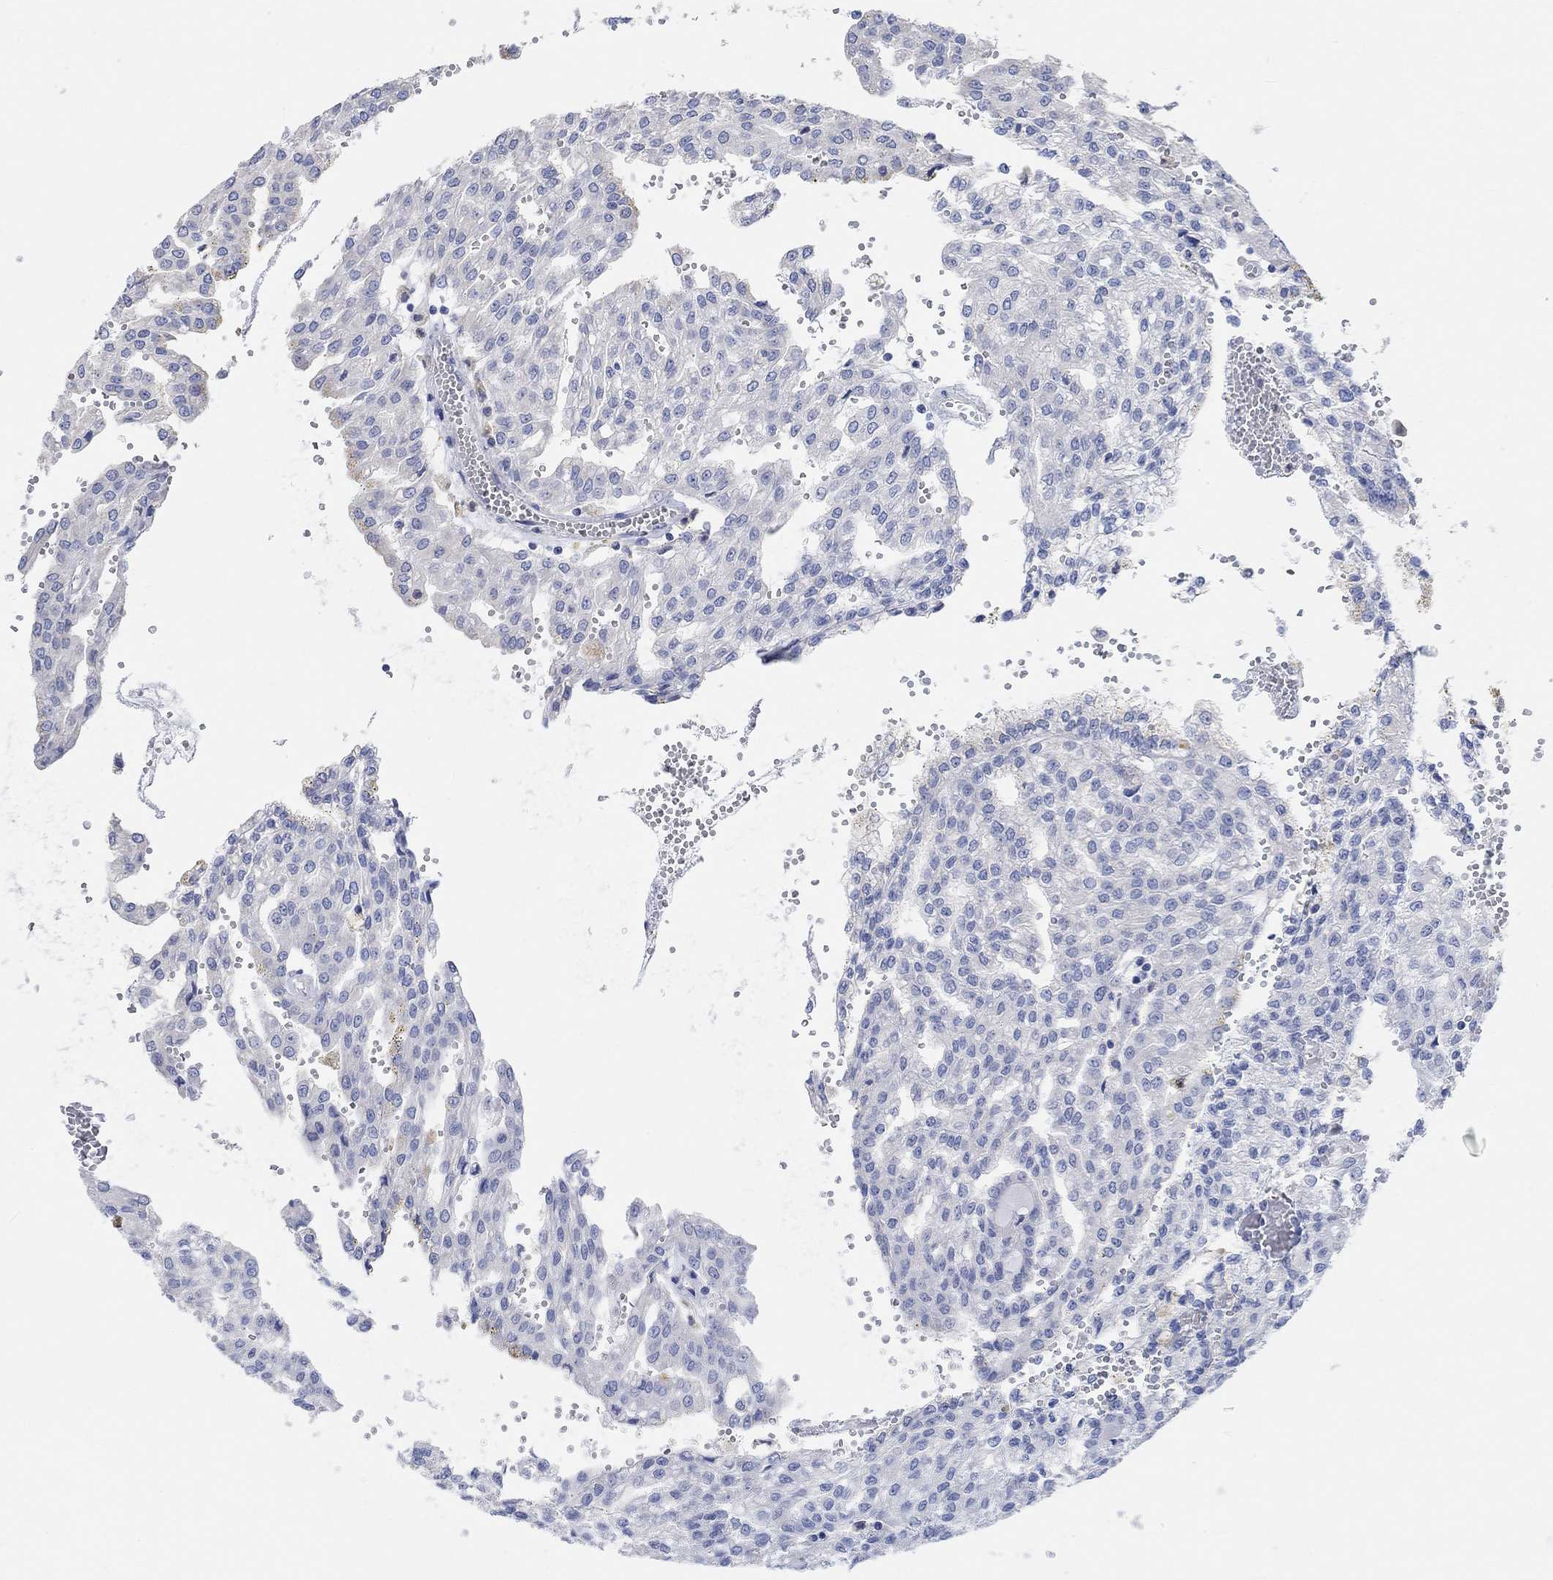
{"staining": {"intensity": "negative", "quantity": "none", "location": "none"}, "tissue": "renal cancer", "cell_type": "Tumor cells", "image_type": "cancer", "snomed": [{"axis": "morphology", "description": "Adenocarcinoma, NOS"}, {"axis": "topography", "description": "Kidney"}], "caption": "Tumor cells are negative for brown protein staining in renal adenocarcinoma.", "gene": "NLRP14", "patient": {"sex": "male", "age": 63}}